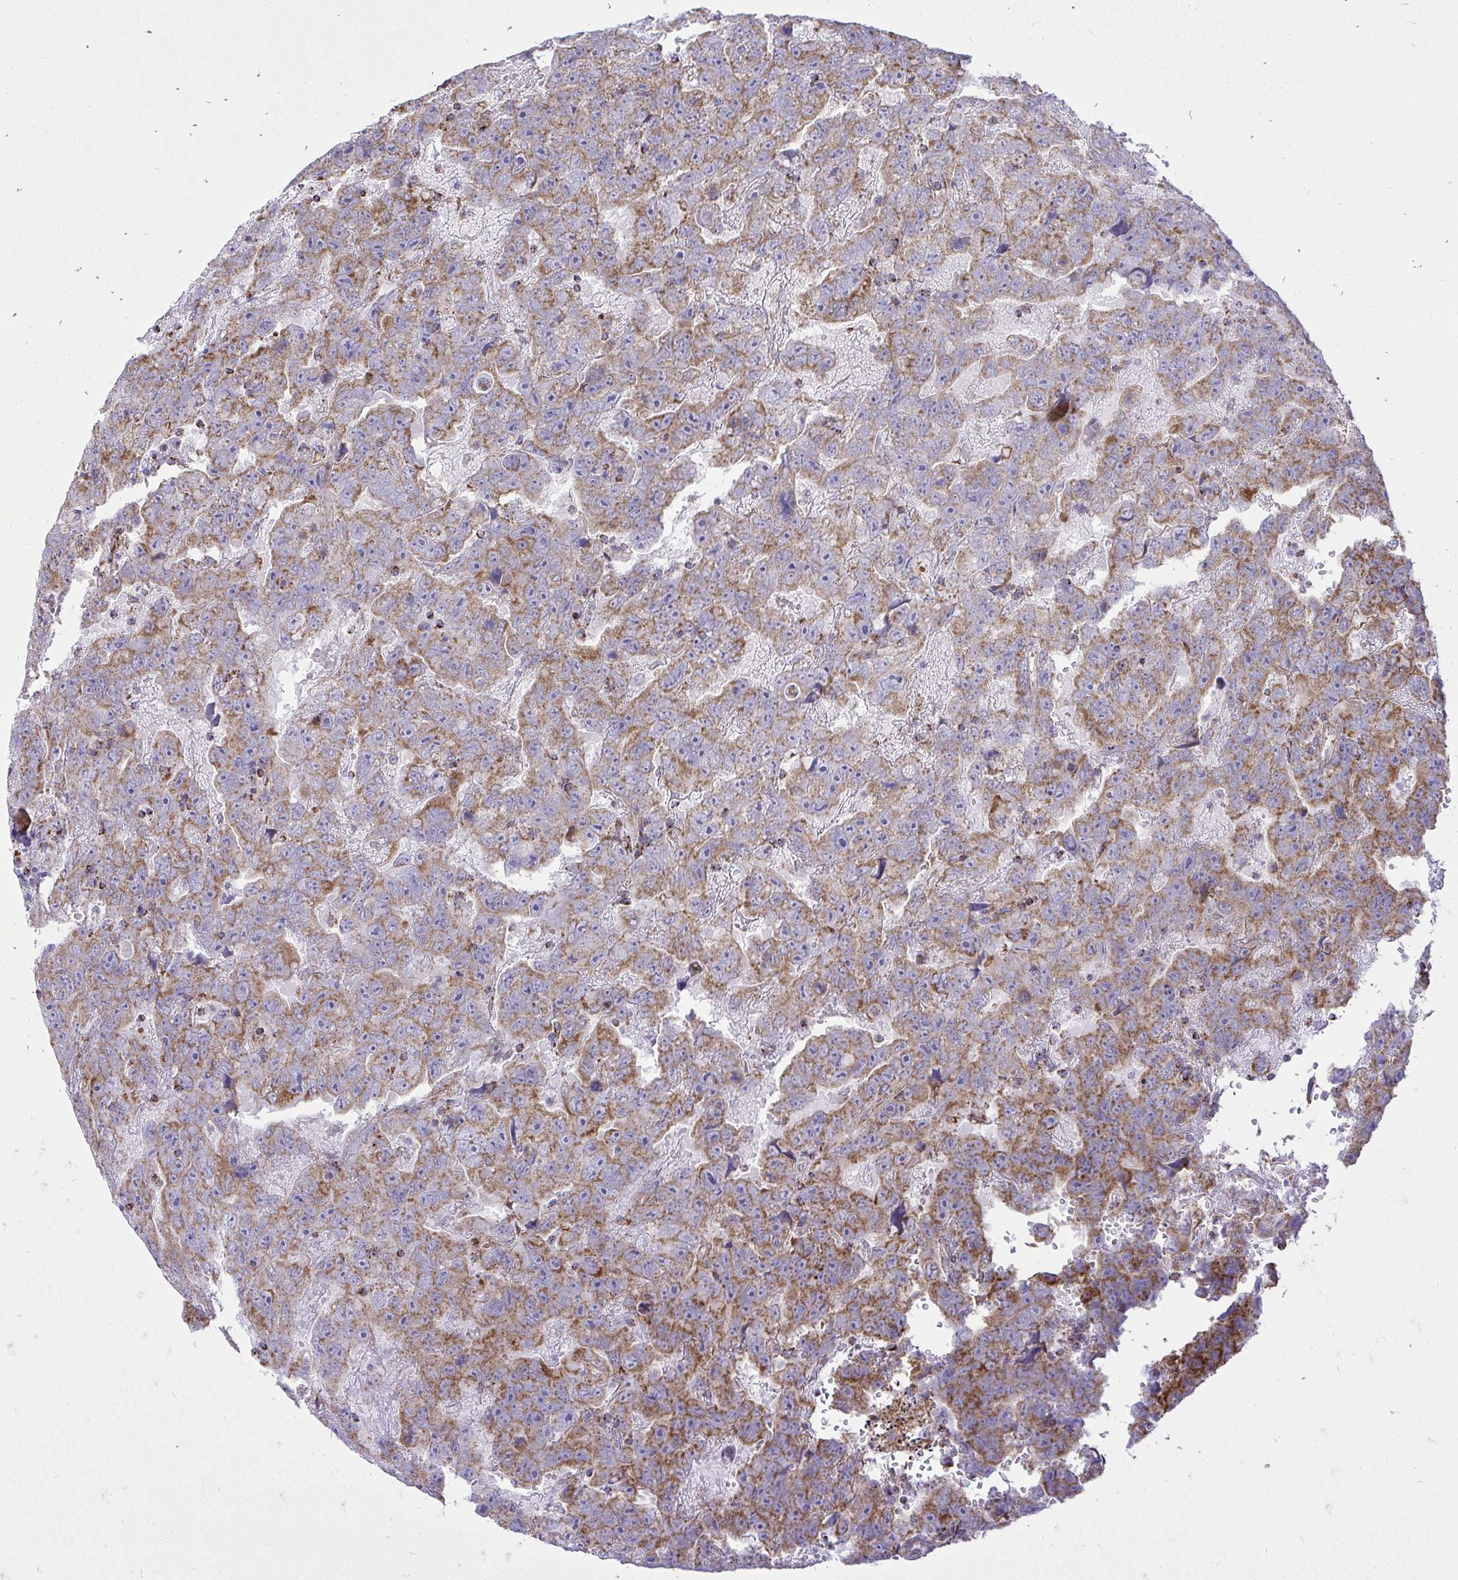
{"staining": {"intensity": "moderate", "quantity": "25%-75%", "location": "cytoplasmic/membranous"}, "tissue": "testis cancer", "cell_type": "Tumor cells", "image_type": "cancer", "snomed": [{"axis": "morphology", "description": "Carcinoma, Embryonal, NOS"}, {"axis": "topography", "description": "Testis"}], "caption": "About 25%-75% of tumor cells in testis cancer (embryonal carcinoma) show moderate cytoplasmic/membranous protein expression as visualized by brown immunohistochemical staining.", "gene": "SPTBN2", "patient": {"sex": "male", "age": 45}}